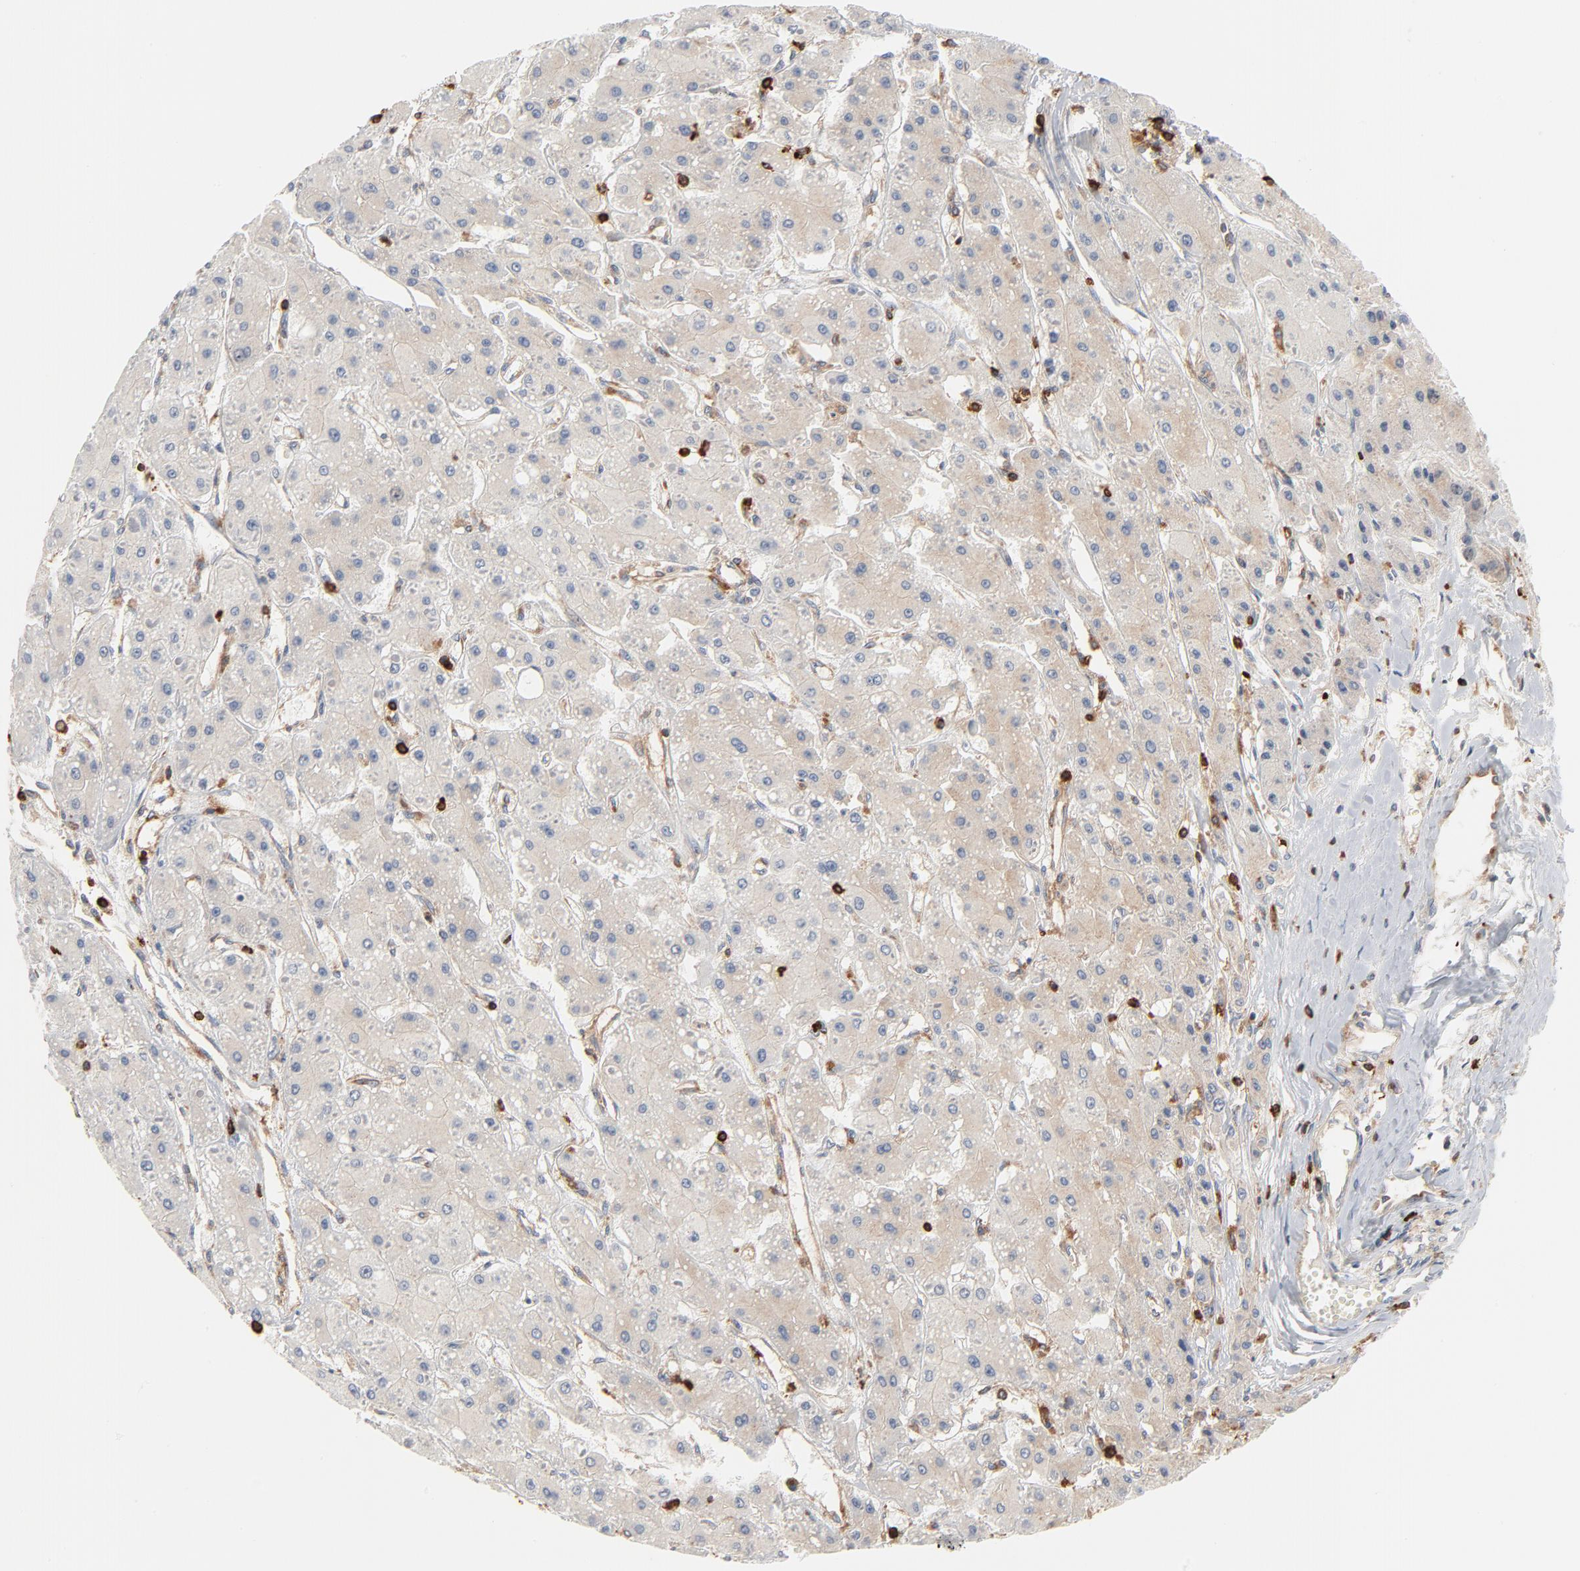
{"staining": {"intensity": "weak", "quantity": ">75%", "location": "cytoplasmic/membranous"}, "tissue": "liver cancer", "cell_type": "Tumor cells", "image_type": "cancer", "snomed": [{"axis": "morphology", "description": "Carcinoma, Hepatocellular, NOS"}, {"axis": "topography", "description": "Liver"}], "caption": "Human liver cancer stained with a brown dye displays weak cytoplasmic/membranous positive staining in about >75% of tumor cells.", "gene": "SH3KBP1", "patient": {"sex": "female", "age": 52}}